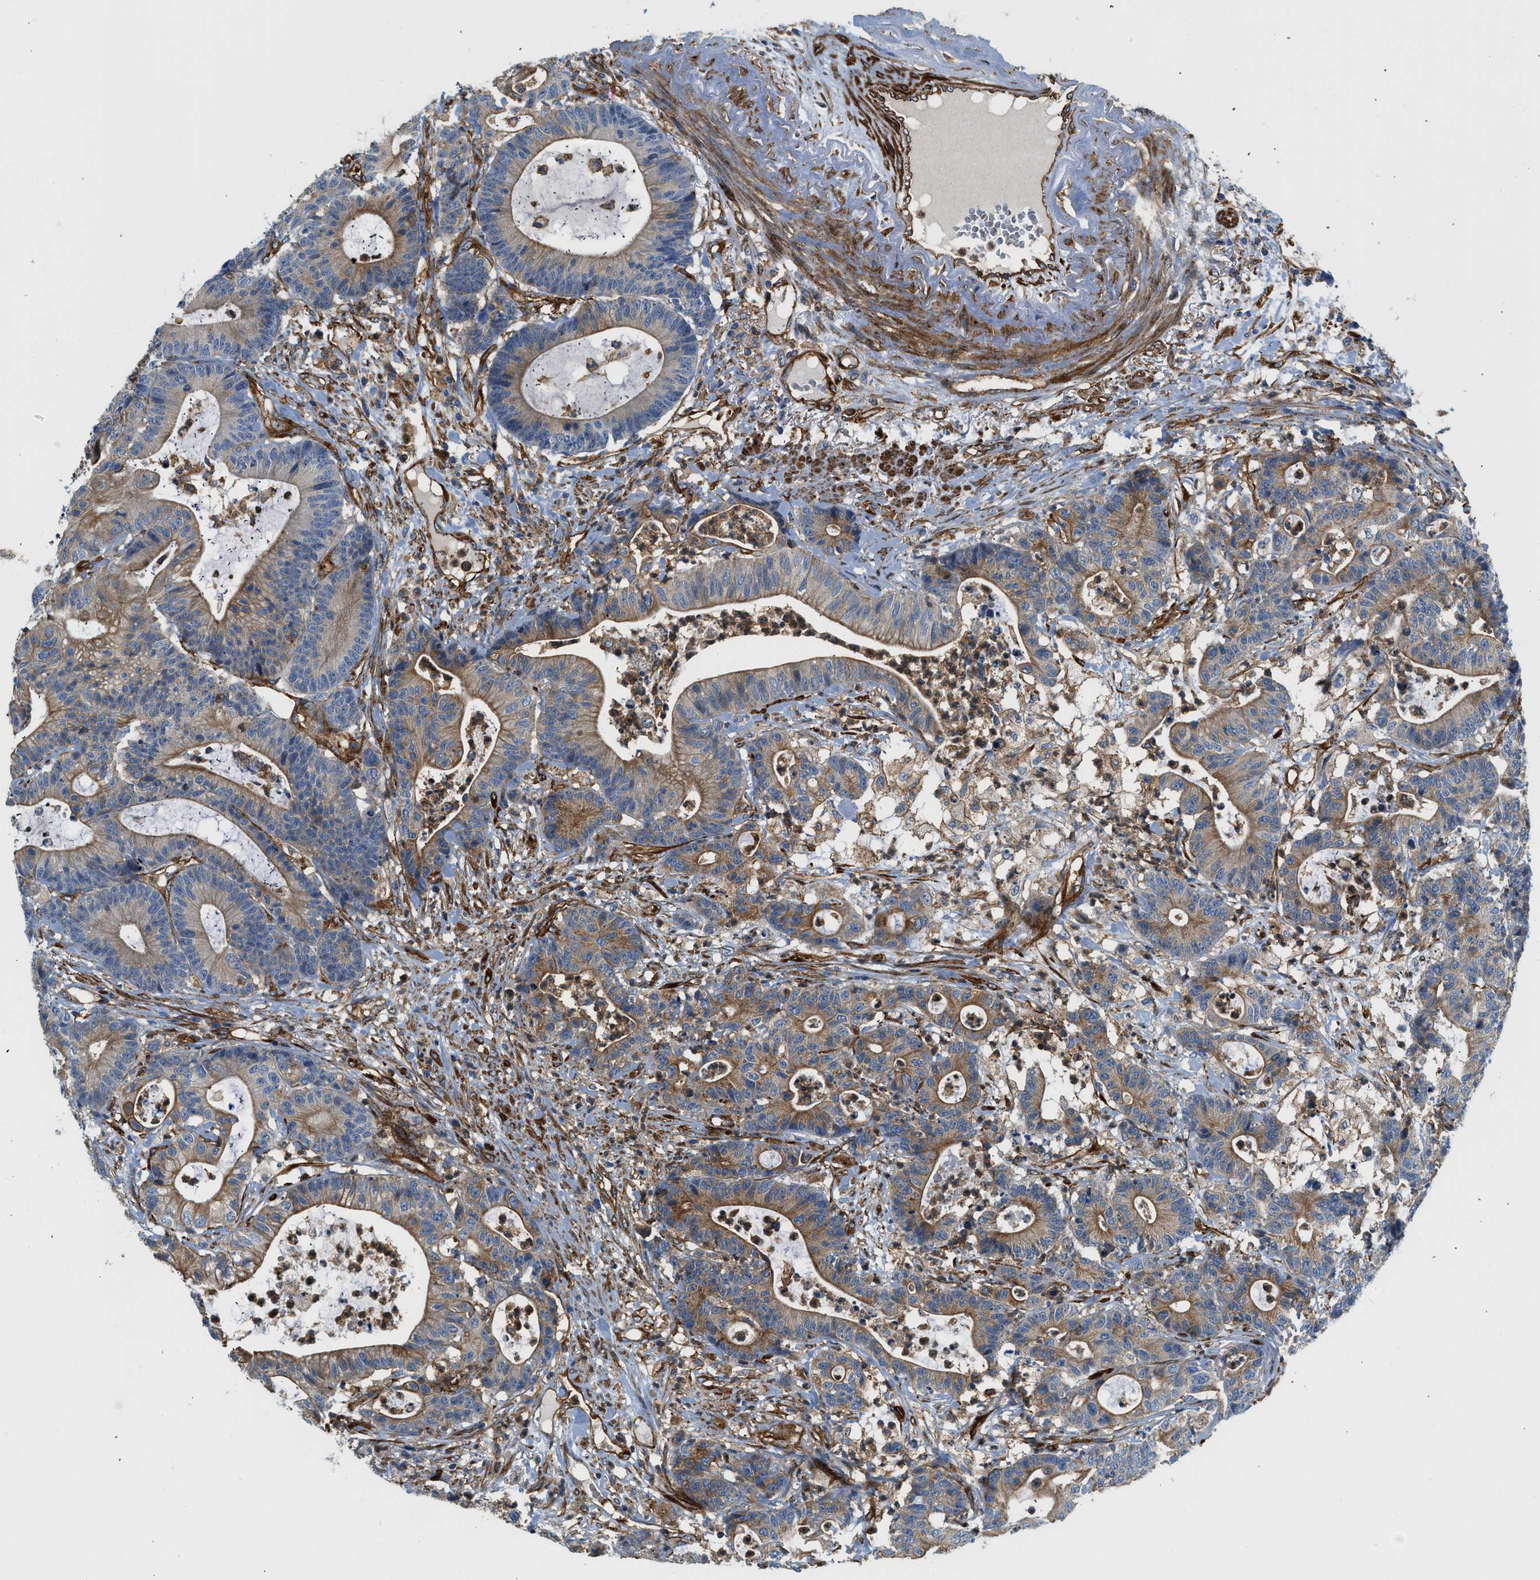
{"staining": {"intensity": "moderate", "quantity": ">75%", "location": "cytoplasmic/membranous"}, "tissue": "colorectal cancer", "cell_type": "Tumor cells", "image_type": "cancer", "snomed": [{"axis": "morphology", "description": "Adenocarcinoma, NOS"}, {"axis": "topography", "description": "Colon"}], "caption": "Immunohistochemical staining of human adenocarcinoma (colorectal) displays moderate cytoplasmic/membranous protein positivity in about >75% of tumor cells. The protein of interest is shown in brown color, while the nuclei are stained blue.", "gene": "HIP1", "patient": {"sex": "female", "age": 84}}